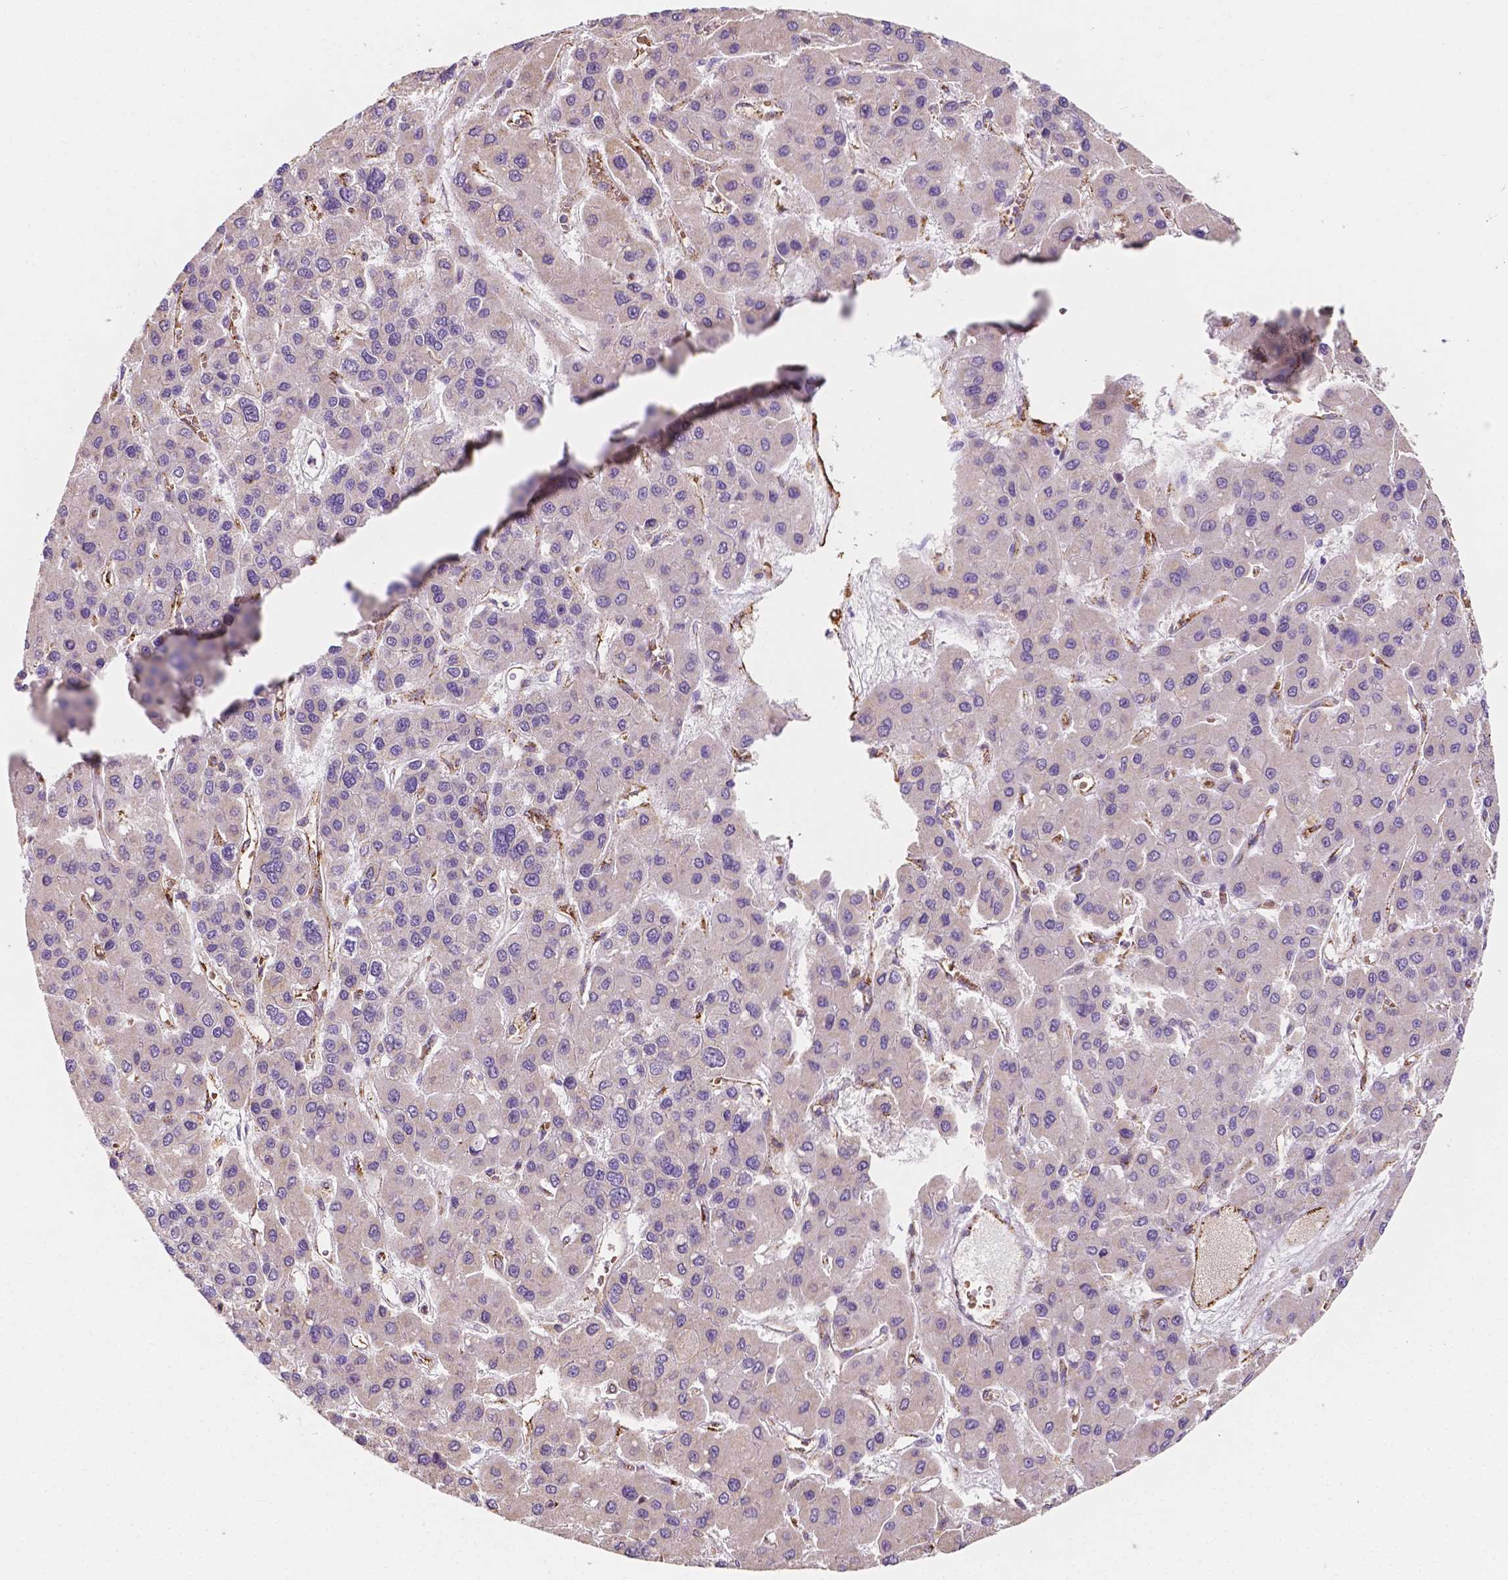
{"staining": {"intensity": "negative", "quantity": "none", "location": "none"}, "tissue": "liver cancer", "cell_type": "Tumor cells", "image_type": "cancer", "snomed": [{"axis": "morphology", "description": "Carcinoma, Hepatocellular, NOS"}, {"axis": "topography", "description": "Liver"}], "caption": "The immunohistochemistry micrograph has no significant expression in tumor cells of liver cancer tissue.", "gene": "SLC22A4", "patient": {"sex": "female", "age": 41}}